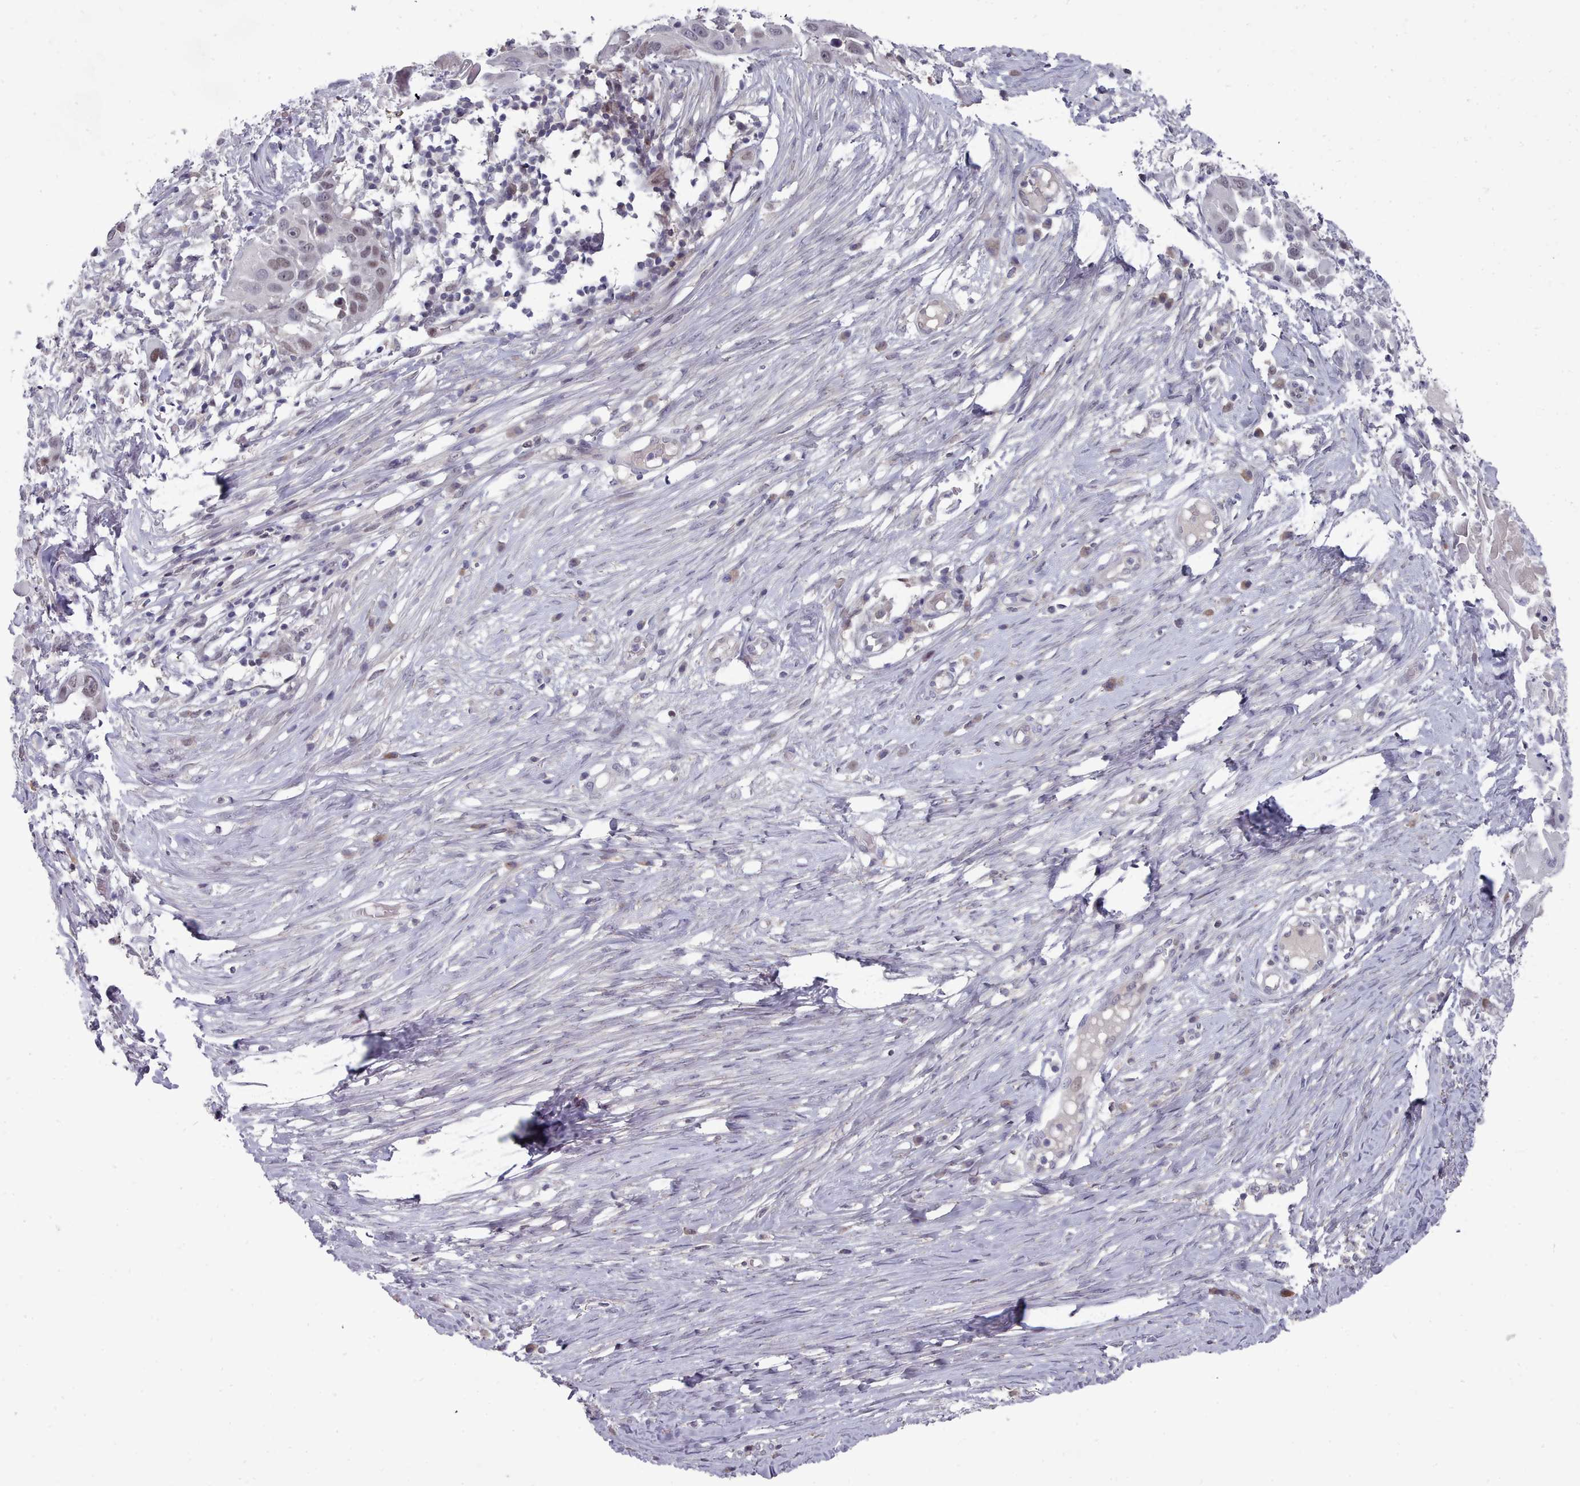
{"staining": {"intensity": "weak", "quantity": "25%-75%", "location": "nuclear"}, "tissue": "skin cancer", "cell_type": "Tumor cells", "image_type": "cancer", "snomed": [{"axis": "morphology", "description": "Squamous cell carcinoma, NOS"}, {"axis": "topography", "description": "Skin"}], "caption": "Brown immunohistochemical staining in human squamous cell carcinoma (skin) exhibits weak nuclear positivity in approximately 25%-75% of tumor cells. (DAB IHC with brightfield microscopy, high magnification).", "gene": "GINS1", "patient": {"sex": "female", "age": 44}}